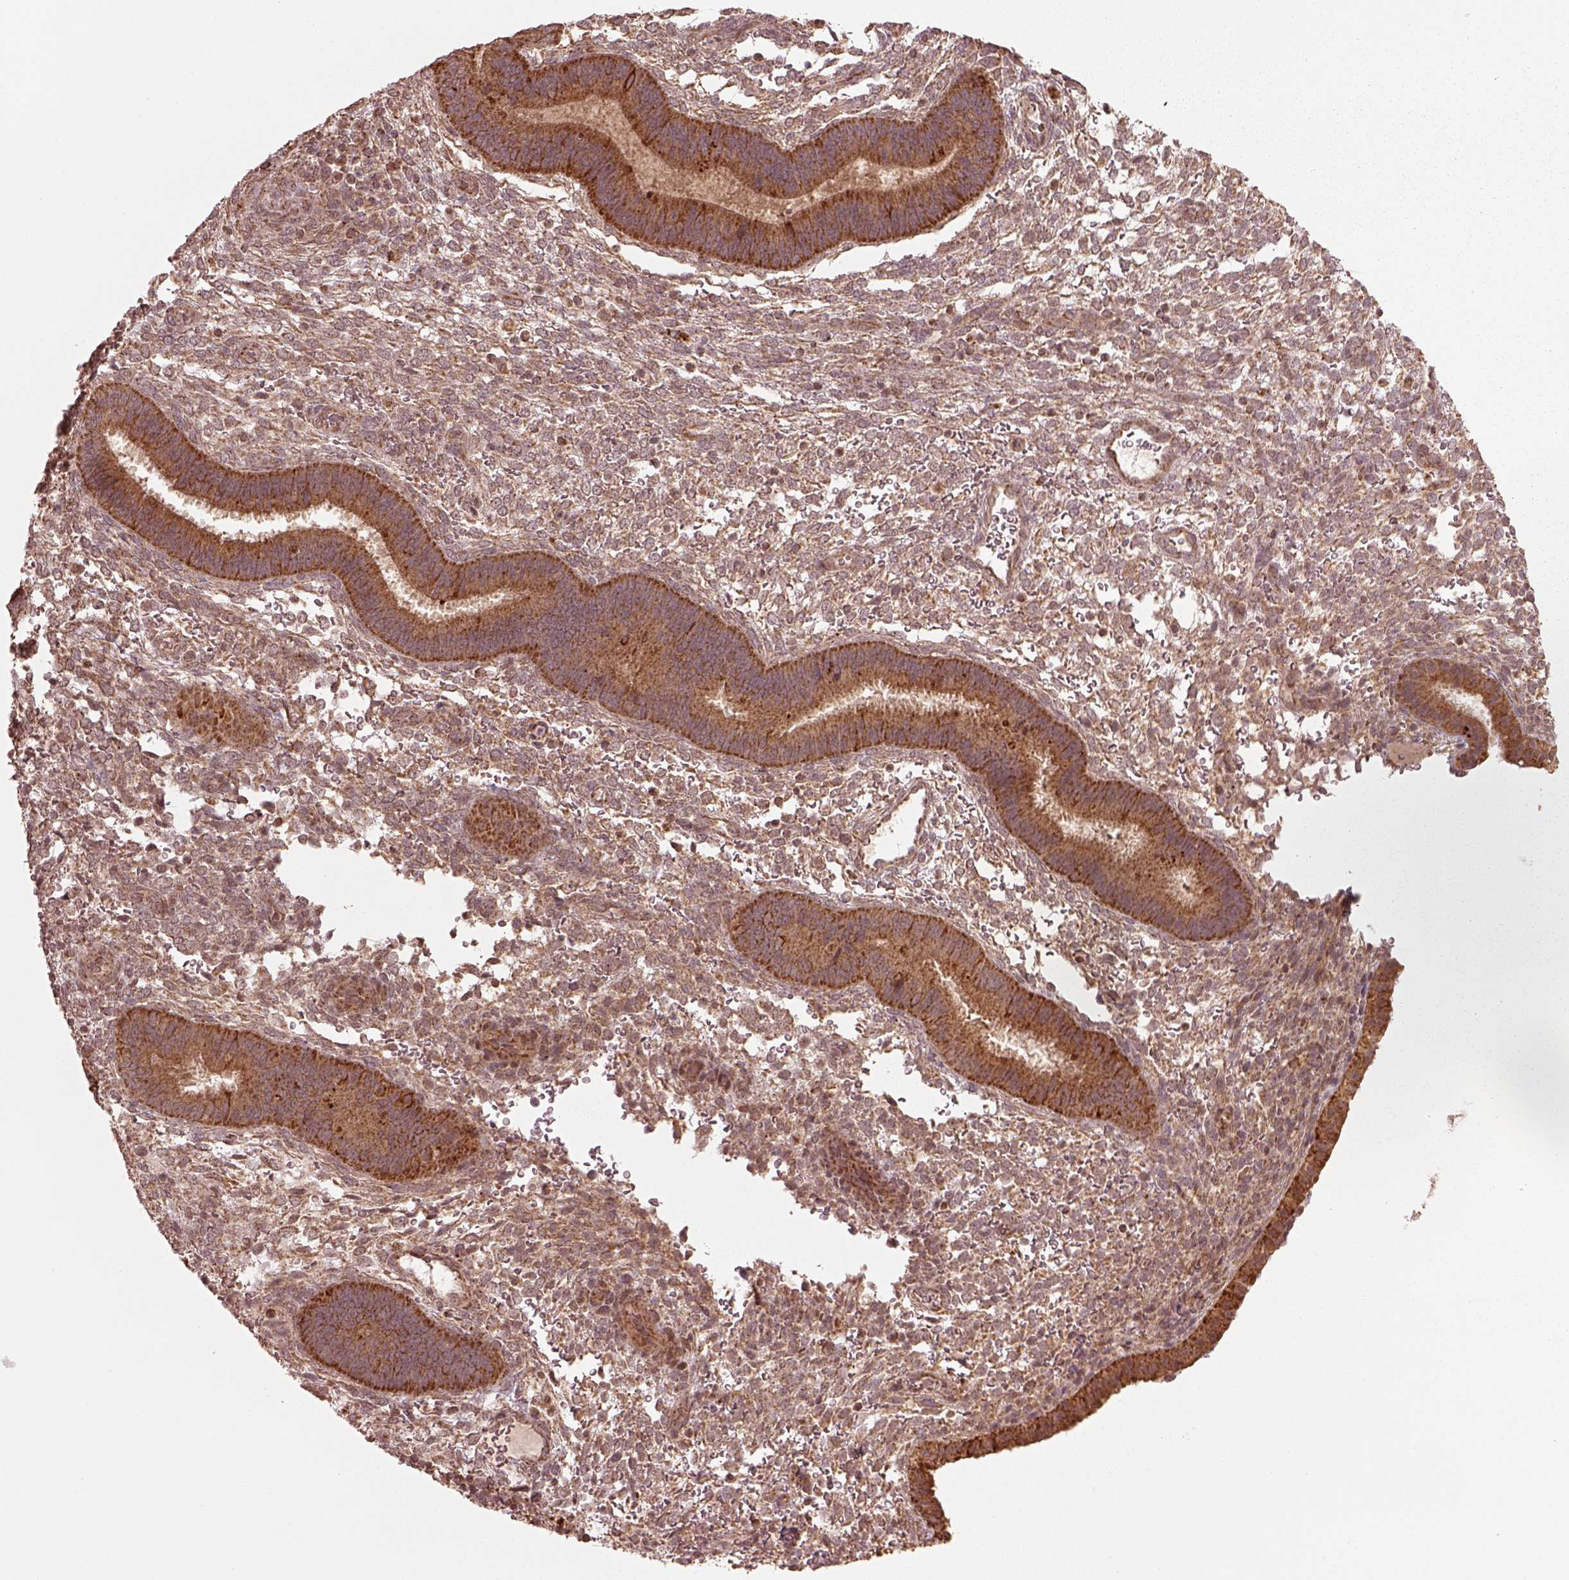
{"staining": {"intensity": "moderate", "quantity": "25%-75%", "location": "cytoplasmic/membranous"}, "tissue": "endometrium", "cell_type": "Cells in endometrial stroma", "image_type": "normal", "snomed": [{"axis": "morphology", "description": "Normal tissue, NOS"}, {"axis": "topography", "description": "Endometrium"}], "caption": "The micrograph displays a brown stain indicating the presence of a protein in the cytoplasmic/membranous of cells in endometrial stroma in endometrium.", "gene": "SEL1L3", "patient": {"sex": "female", "age": 39}}